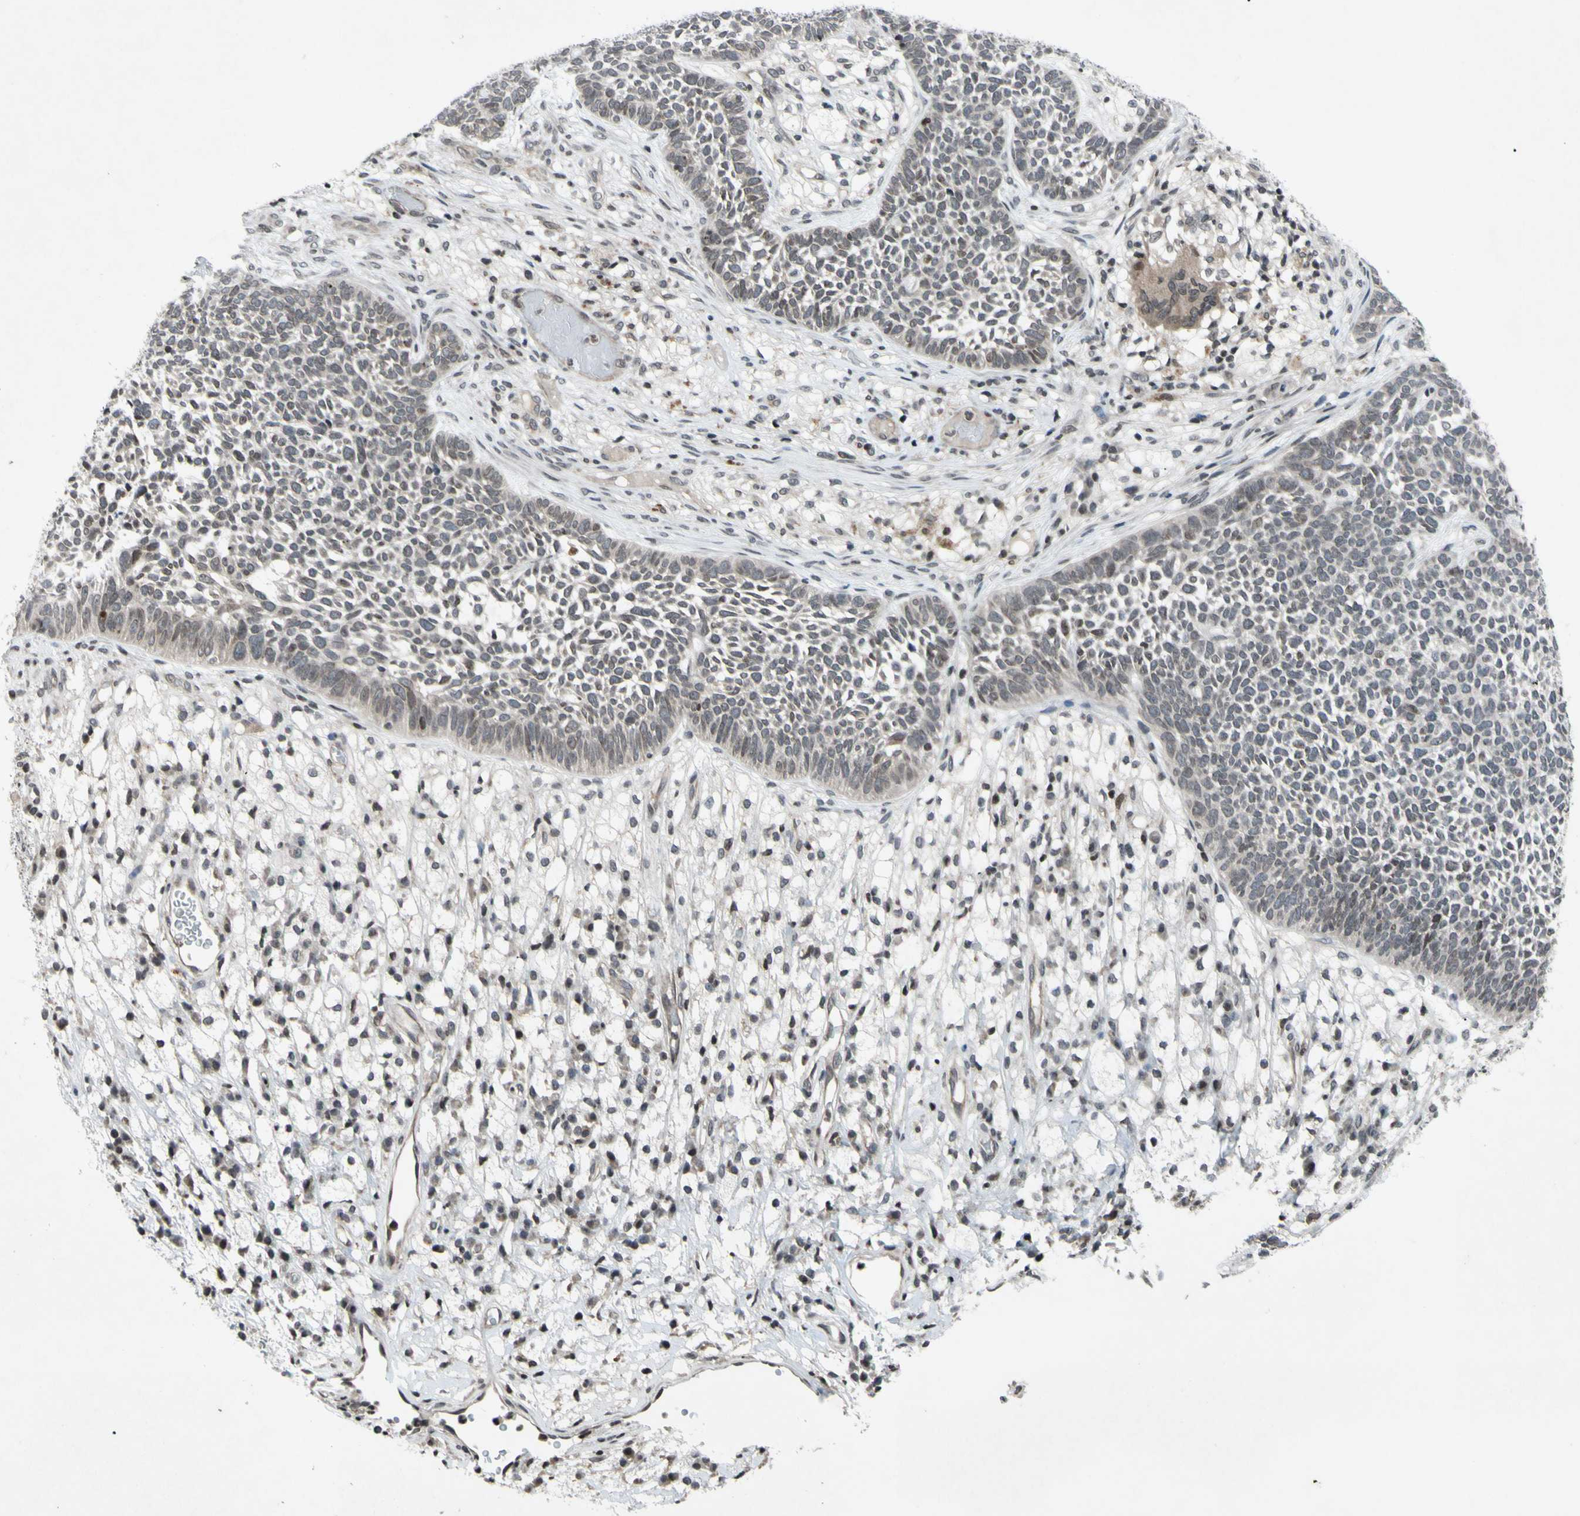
{"staining": {"intensity": "negative", "quantity": "none", "location": "none"}, "tissue": "skin cancer", "cell_type": "Tumor cells", "image_type": "cancer", "snomed": [{"axis": "morphology", "description": "Basal cell carcinoma"}, {"axis": "topography", "description": "Skin"}], "caption": "Immunohistochemistry (IHC) of basal cell carcinoma (skin) exhibits no staining in tumor cells. (IHC, brightfield microscopy, high magnification).", "gene": "XPO1", "patient": {"sex": "female", "age": 84}}